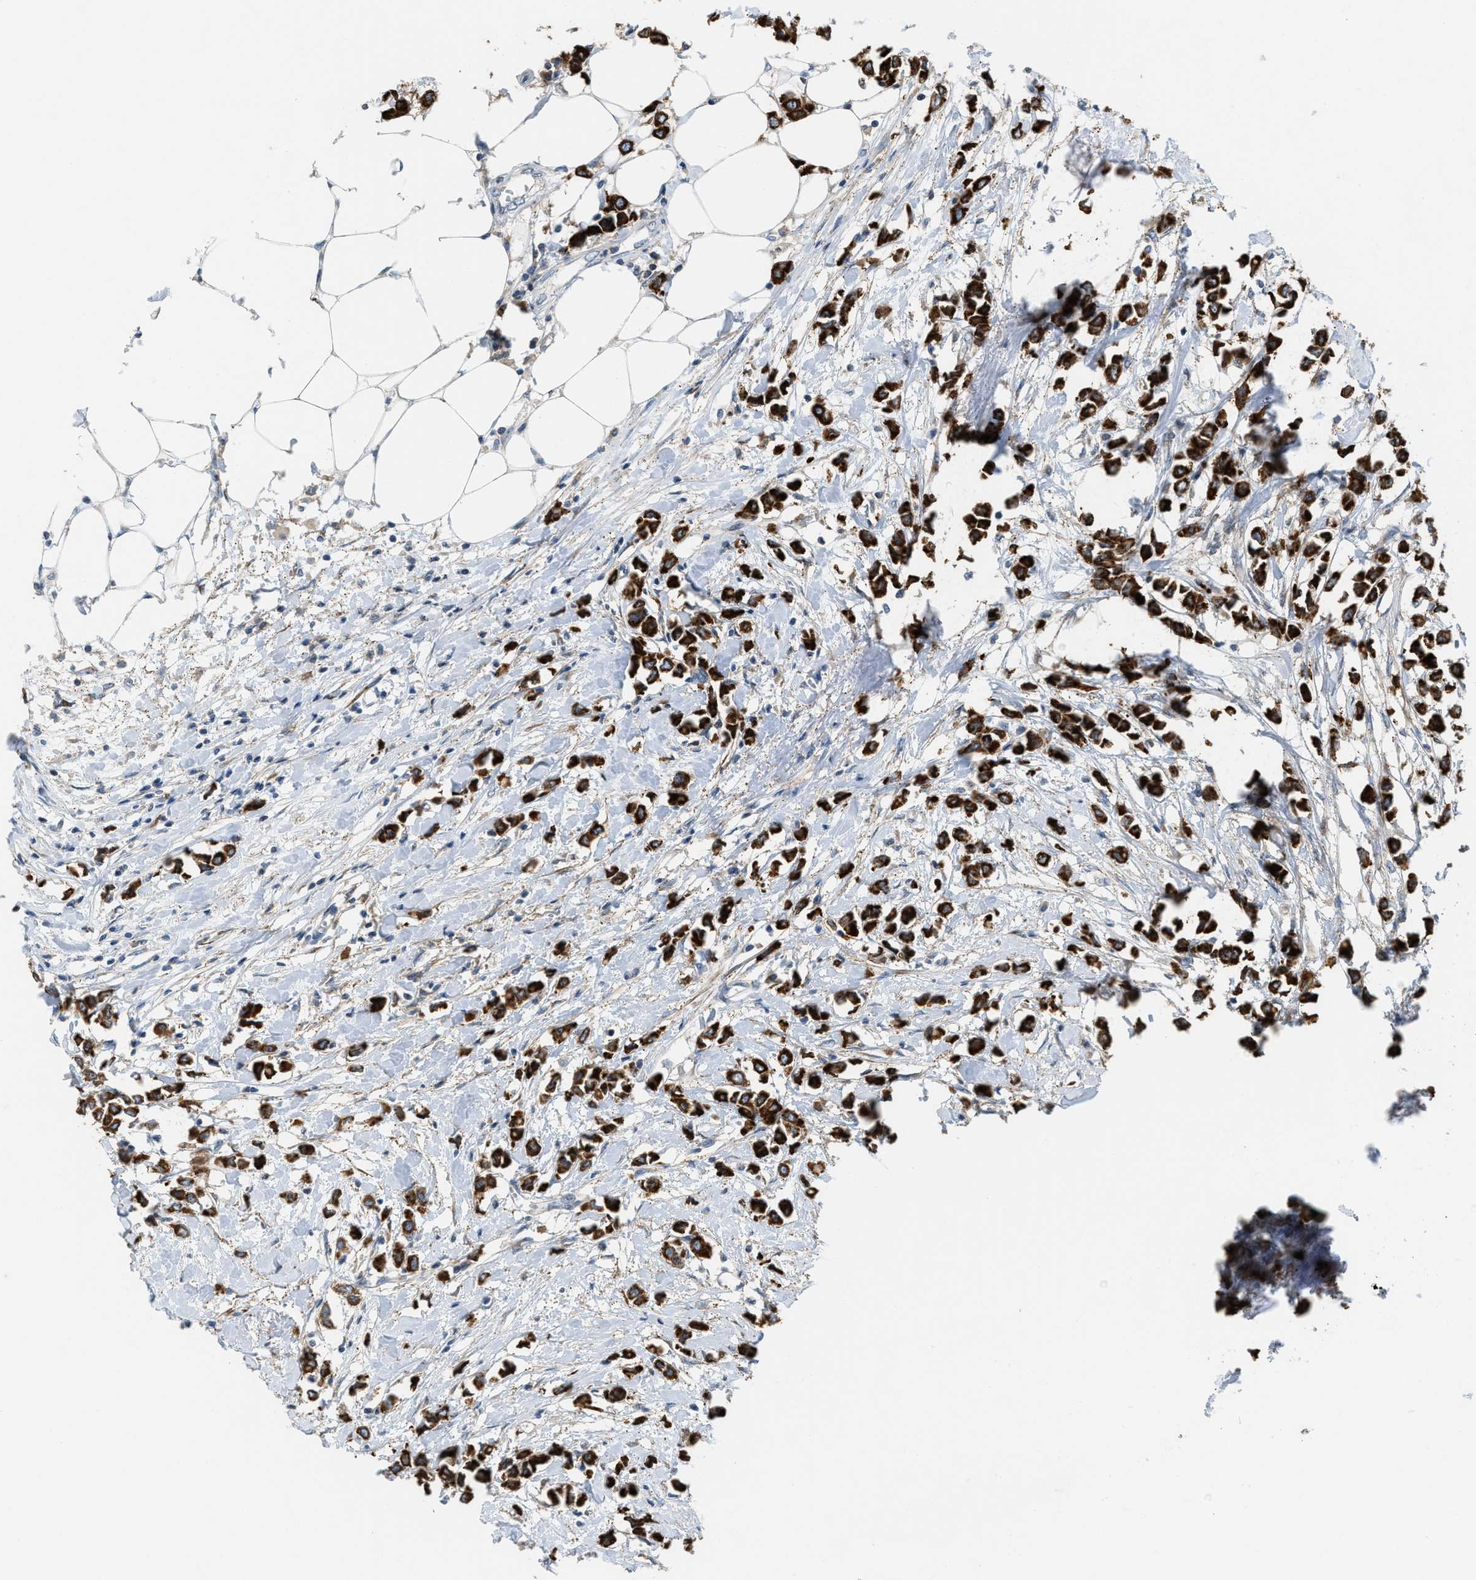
{"staining": {"intensity": "strong", "quantity": ">75%", "location": "cytoplasmic/membranous"}, "tissue": "breast cancer", "cell_type": "Tumor cells", "image_type": "cancer", "snomed": [{"axis": "morphology", "description": "Lobular carcinoma"}, {"axis": "topography", "description": "Breast"}], "caption": "IHC micrograph of neoplastic tissue: breast cancer (lobular carcinoma) stained using immunohistochemistry exhibits high levels of strong protein expression localized specifically in the cytoplasmic/membranous of tumor cells, appearing as a cytoplasmic/membranous brown color.", "gene": "DIPK1A", "patient": {"sex": "female", "age": 51}}